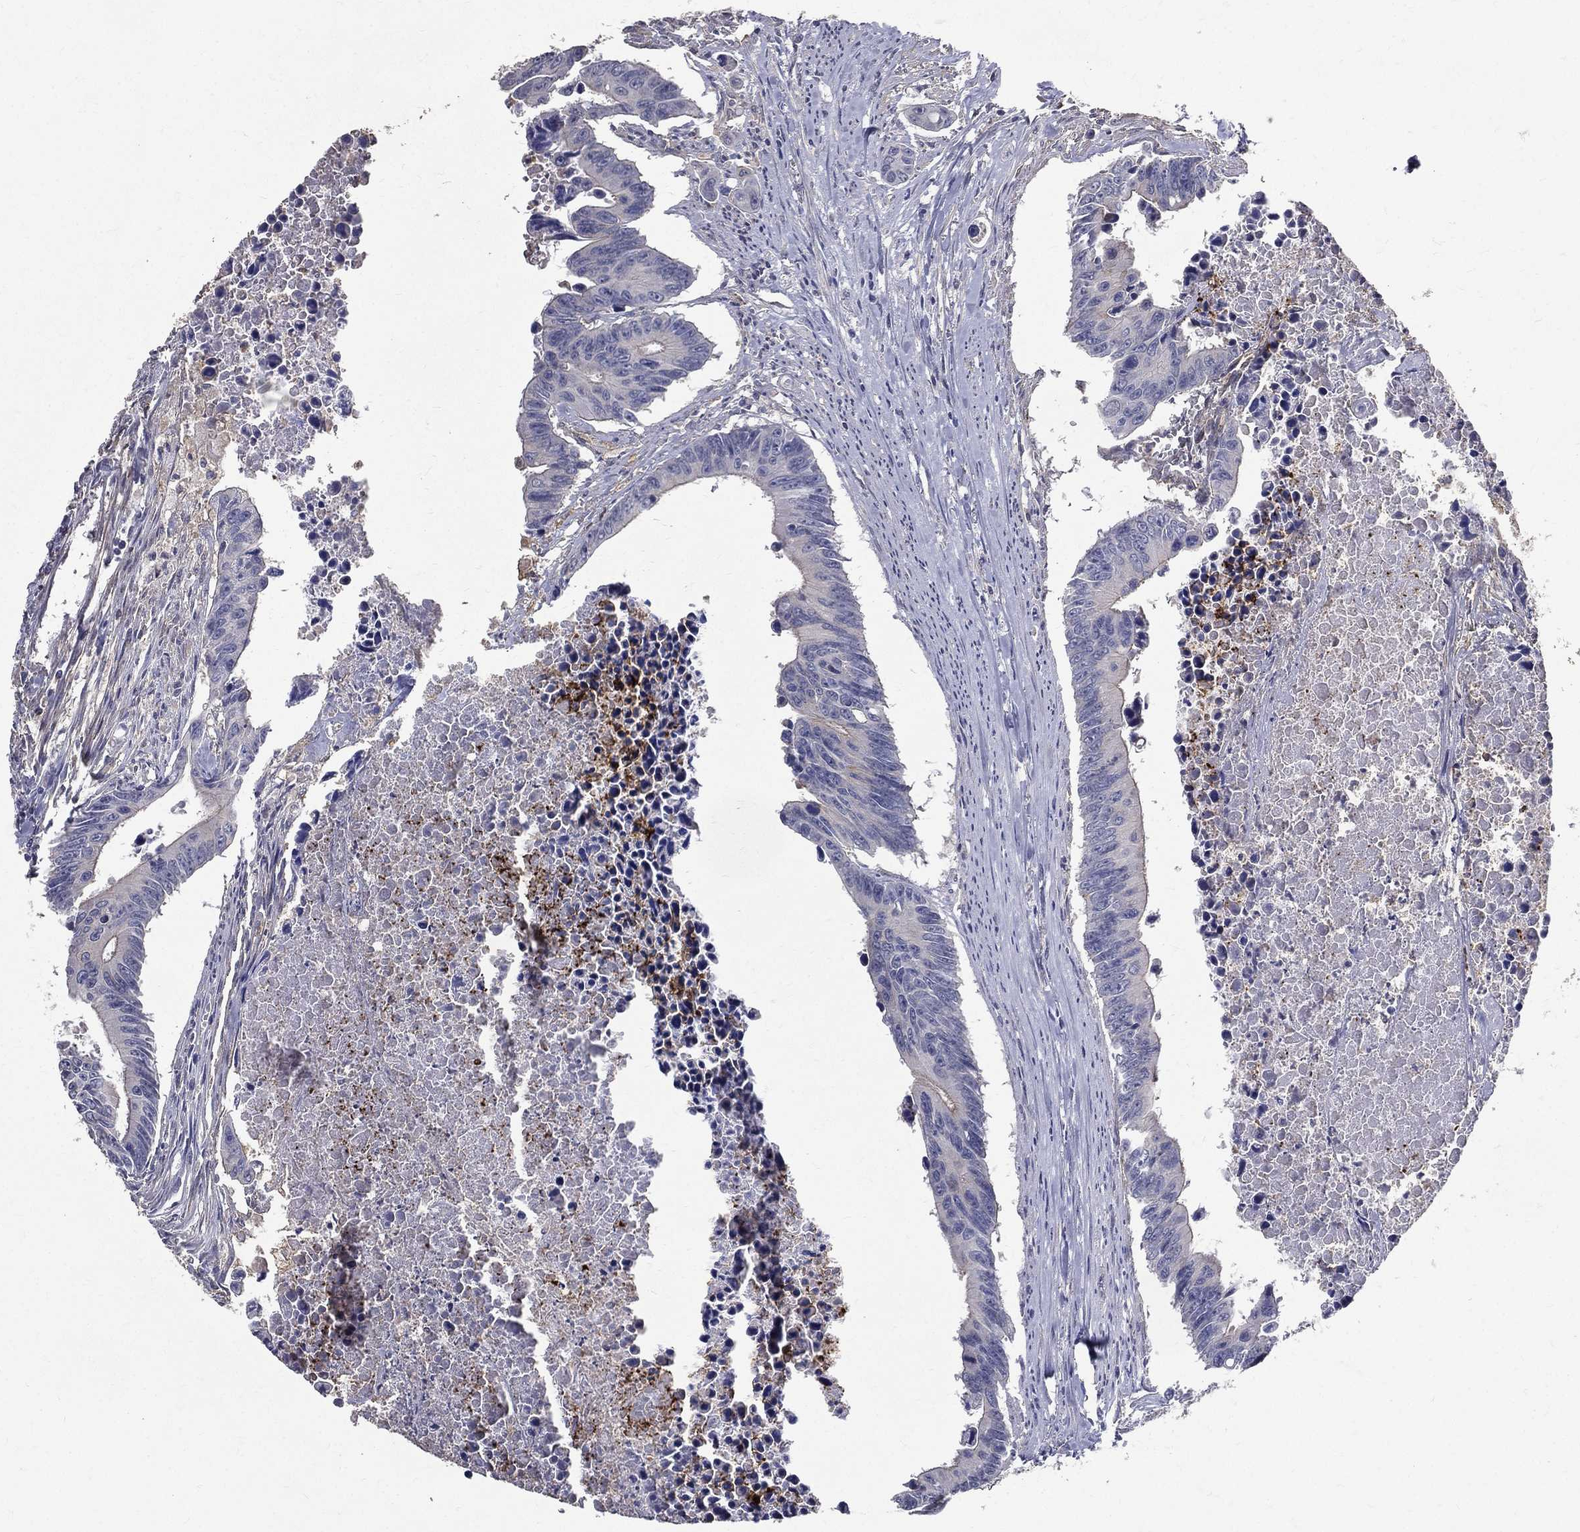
{"staining": {"intensity": "negative", "quantity": "none", "location": "none"}, "tissue": "colorectal cancer", "cell_type": "Tumor cells", "image_type": "cancer", "snomed": [{"axis": "morphology", "description": "Adenocarcinoma, NOS"}, {"axis": "topography", "description": "Colon"}], "caption": "The immunohistochemistry (IHC) photomicrograph has no significant staining in tumor cells of colorectal adenocarcinoma tissue.", "gene": "SERPINB2", "patient": {"sex": "female", "age": 87}}